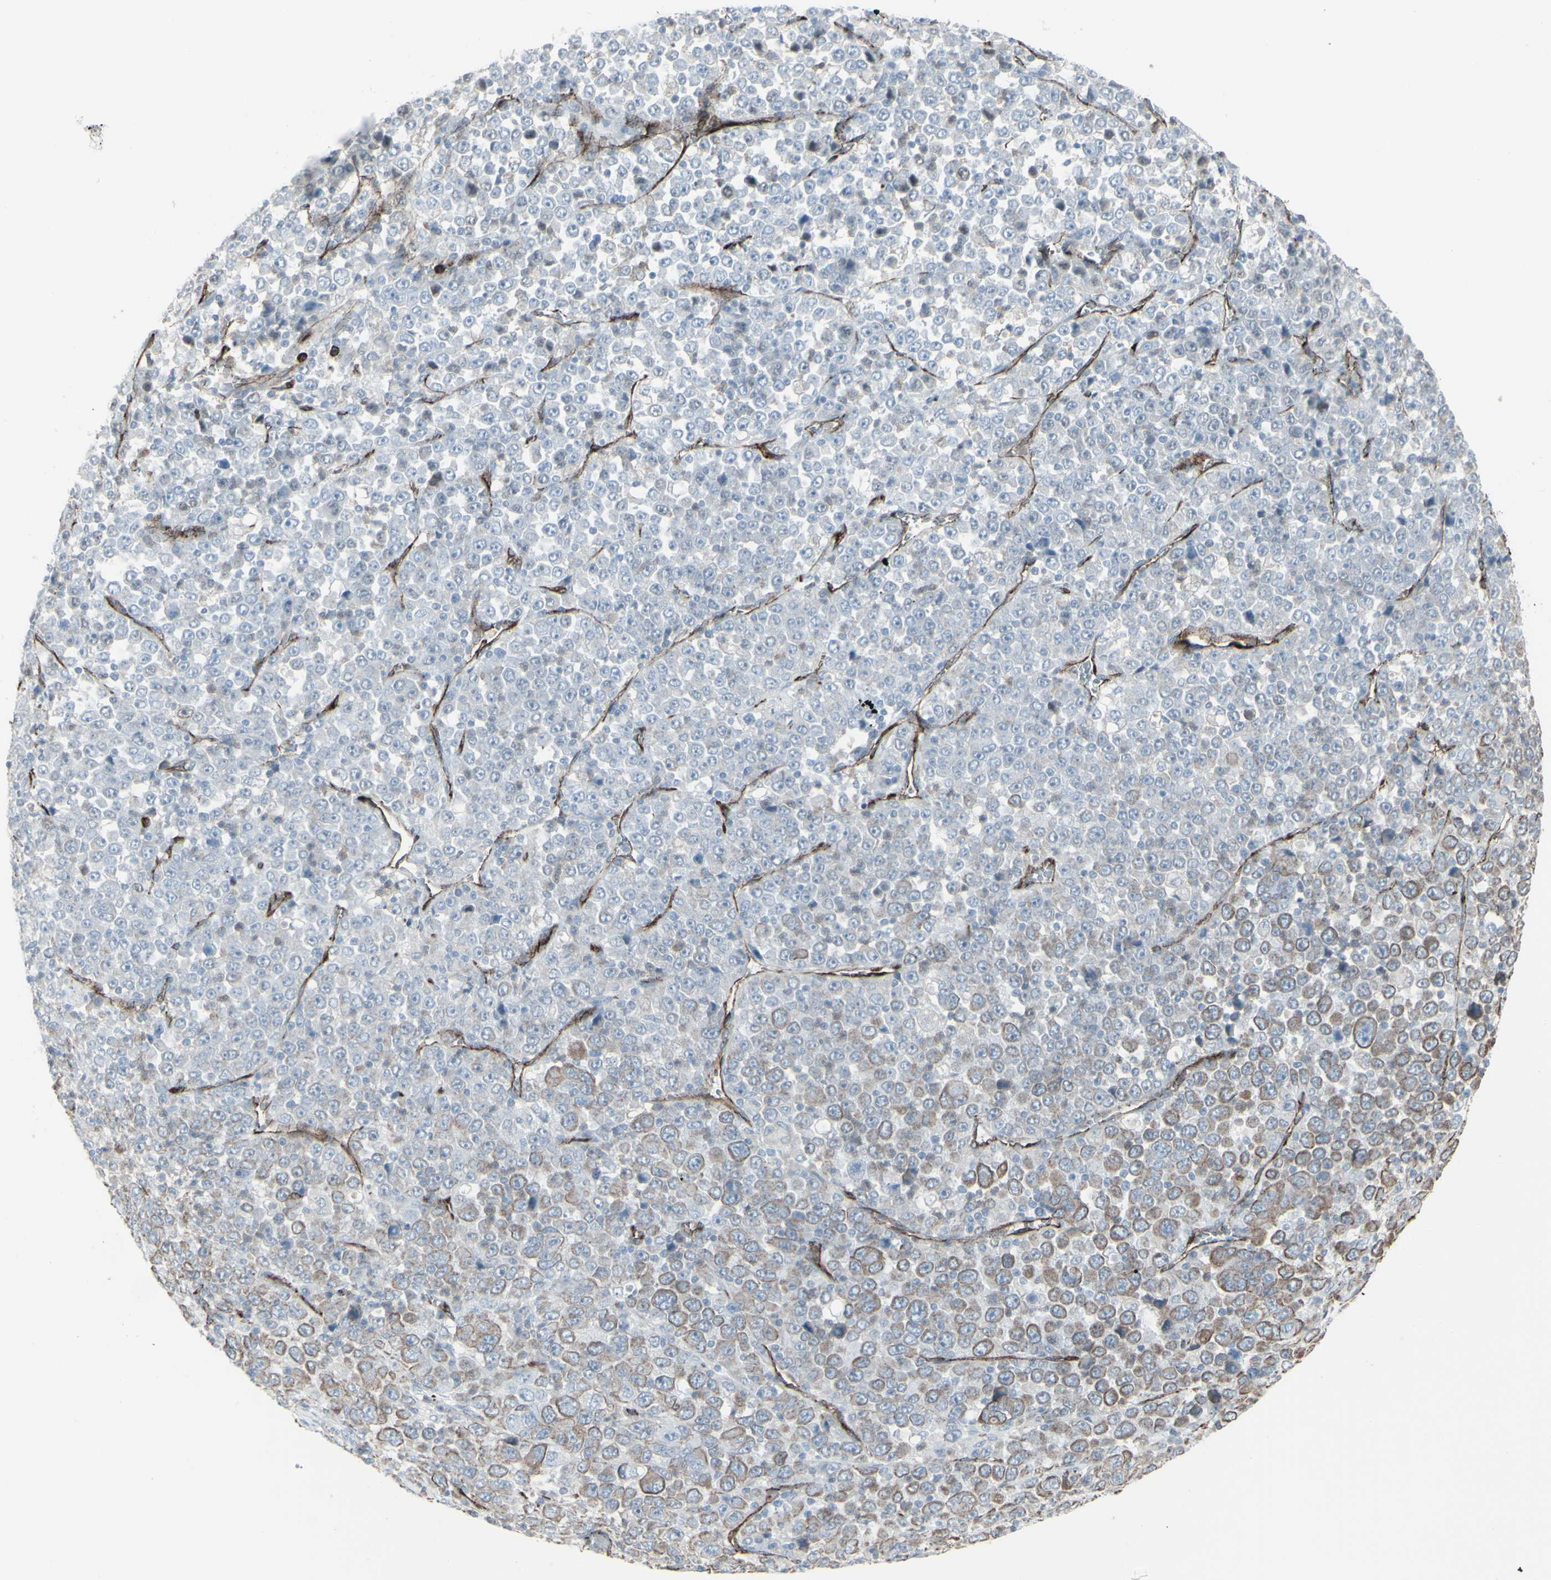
{"staining": {"intensity": "weak", "quantity": "<25%", "location": "cytoplasmic/membranous,nuclear"}, "tissue": "stomach cancer", "cell_type": "Tumor cells", "image_type": "cancer", "snomed": [{"axis": "morphology", "description": "Normal tissue, NOS"}, {"axis": "morphology", "description": "Adenocarcinoma, NOS"}, {"axis": "topography", "description": "Stomach, upper"}, {"axis": "topography", "description": "Stomach"}], "caption": "There is no significant staining in tumor cells of stomach cancer (adenocarcinoma).", "gene": "GJA1", "patient": {"sex": "male", "age": 59}}